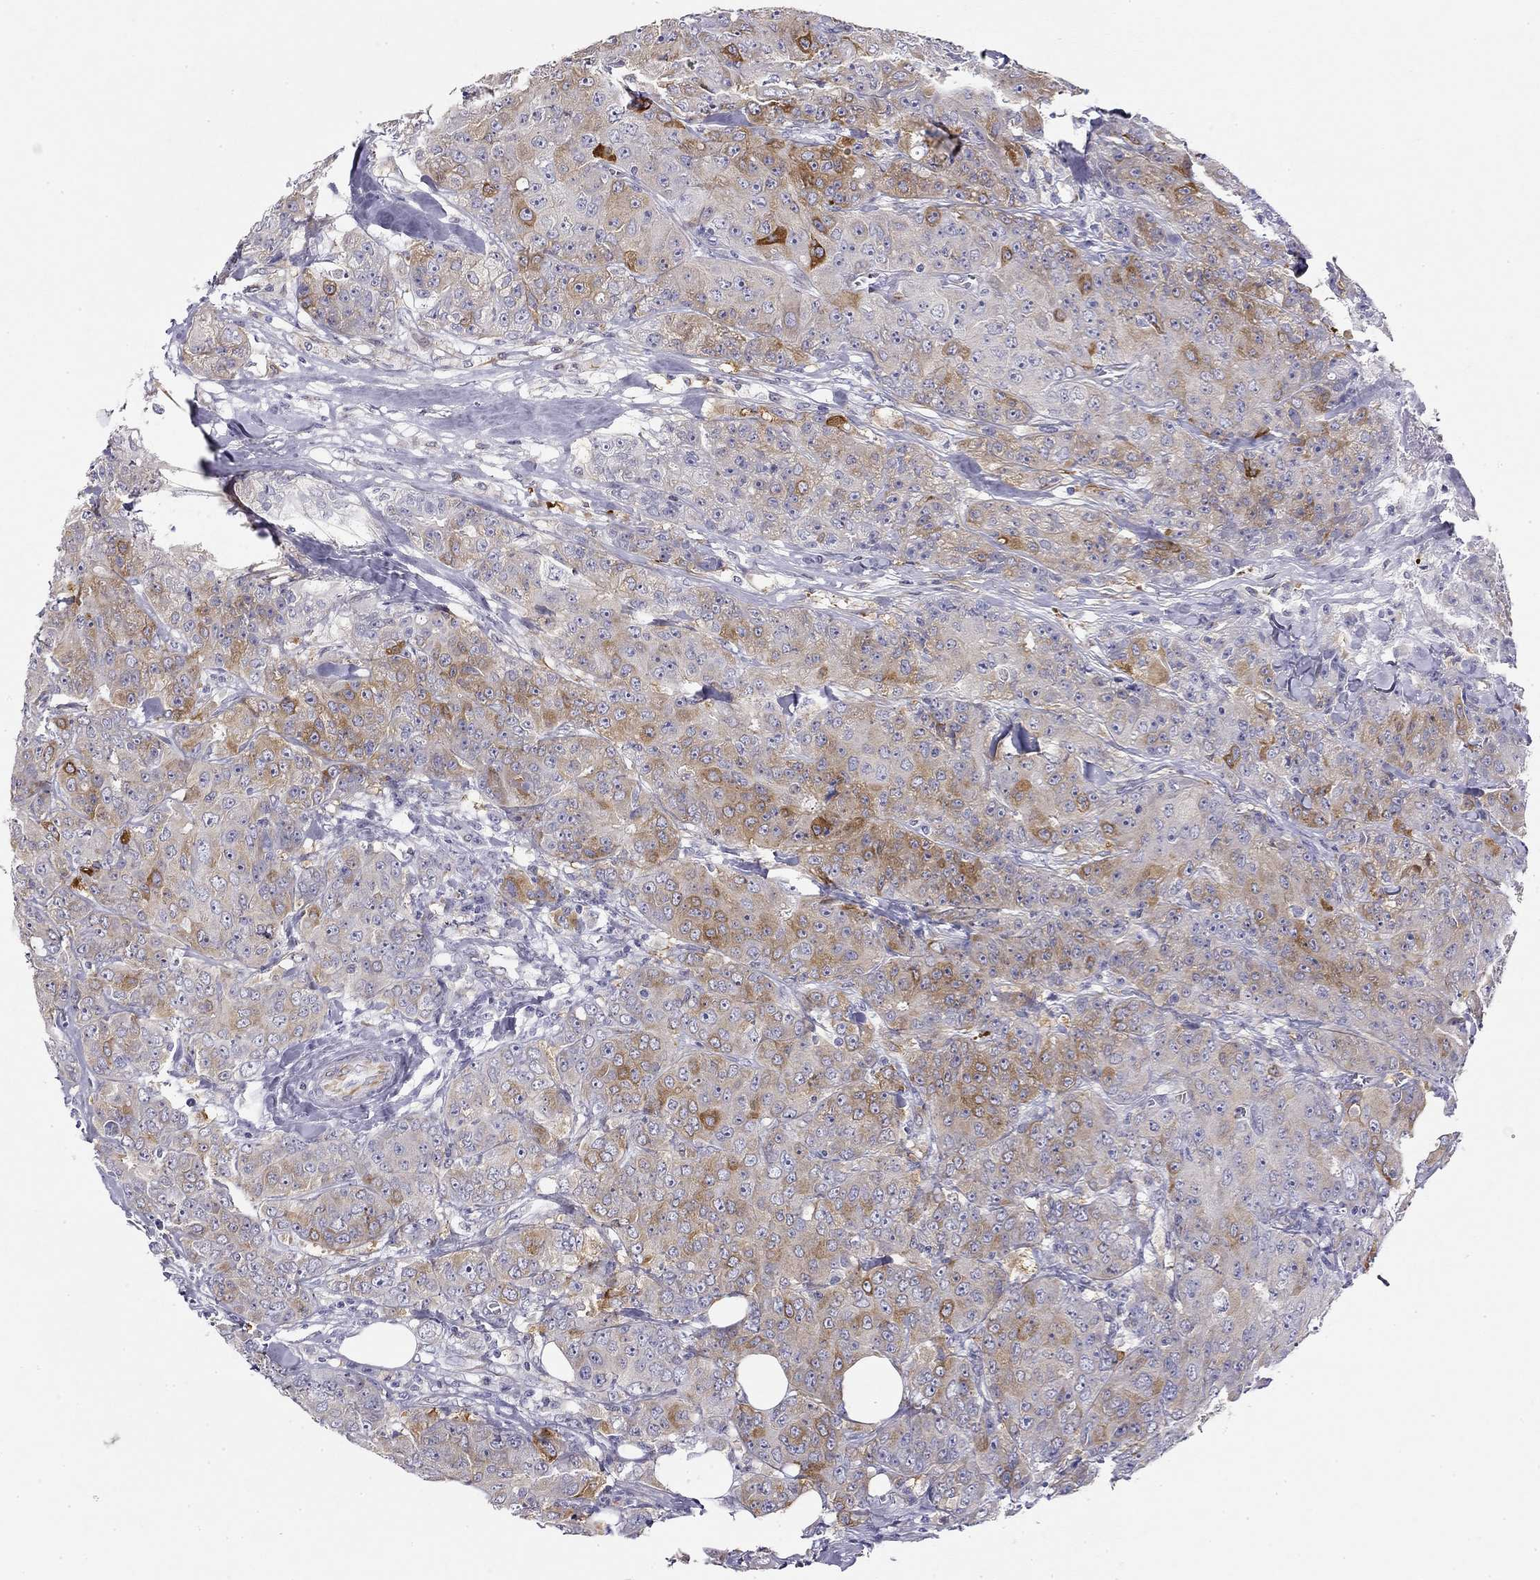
{"staining": {"intensity": "strong", "quantity": "25%-75%", "location": "cytoplasmic/membranous"}, "tissue": "breast cancer", "cell_type": "Tumor cells", "image_type": "cancer", "snomed": [{"axis": "morphology", "description": "Duct carcinoma"}, {"axis": "topography", "description": "Breast"}], "caption": "Strong cytoplasmic/membranous expression for a protein is identified in about 25%-75% of tumor cells of breast intraductal carcinoma using IHC.", "gene": "RTL1", "patient": {"sex": "female", "age": 43}}